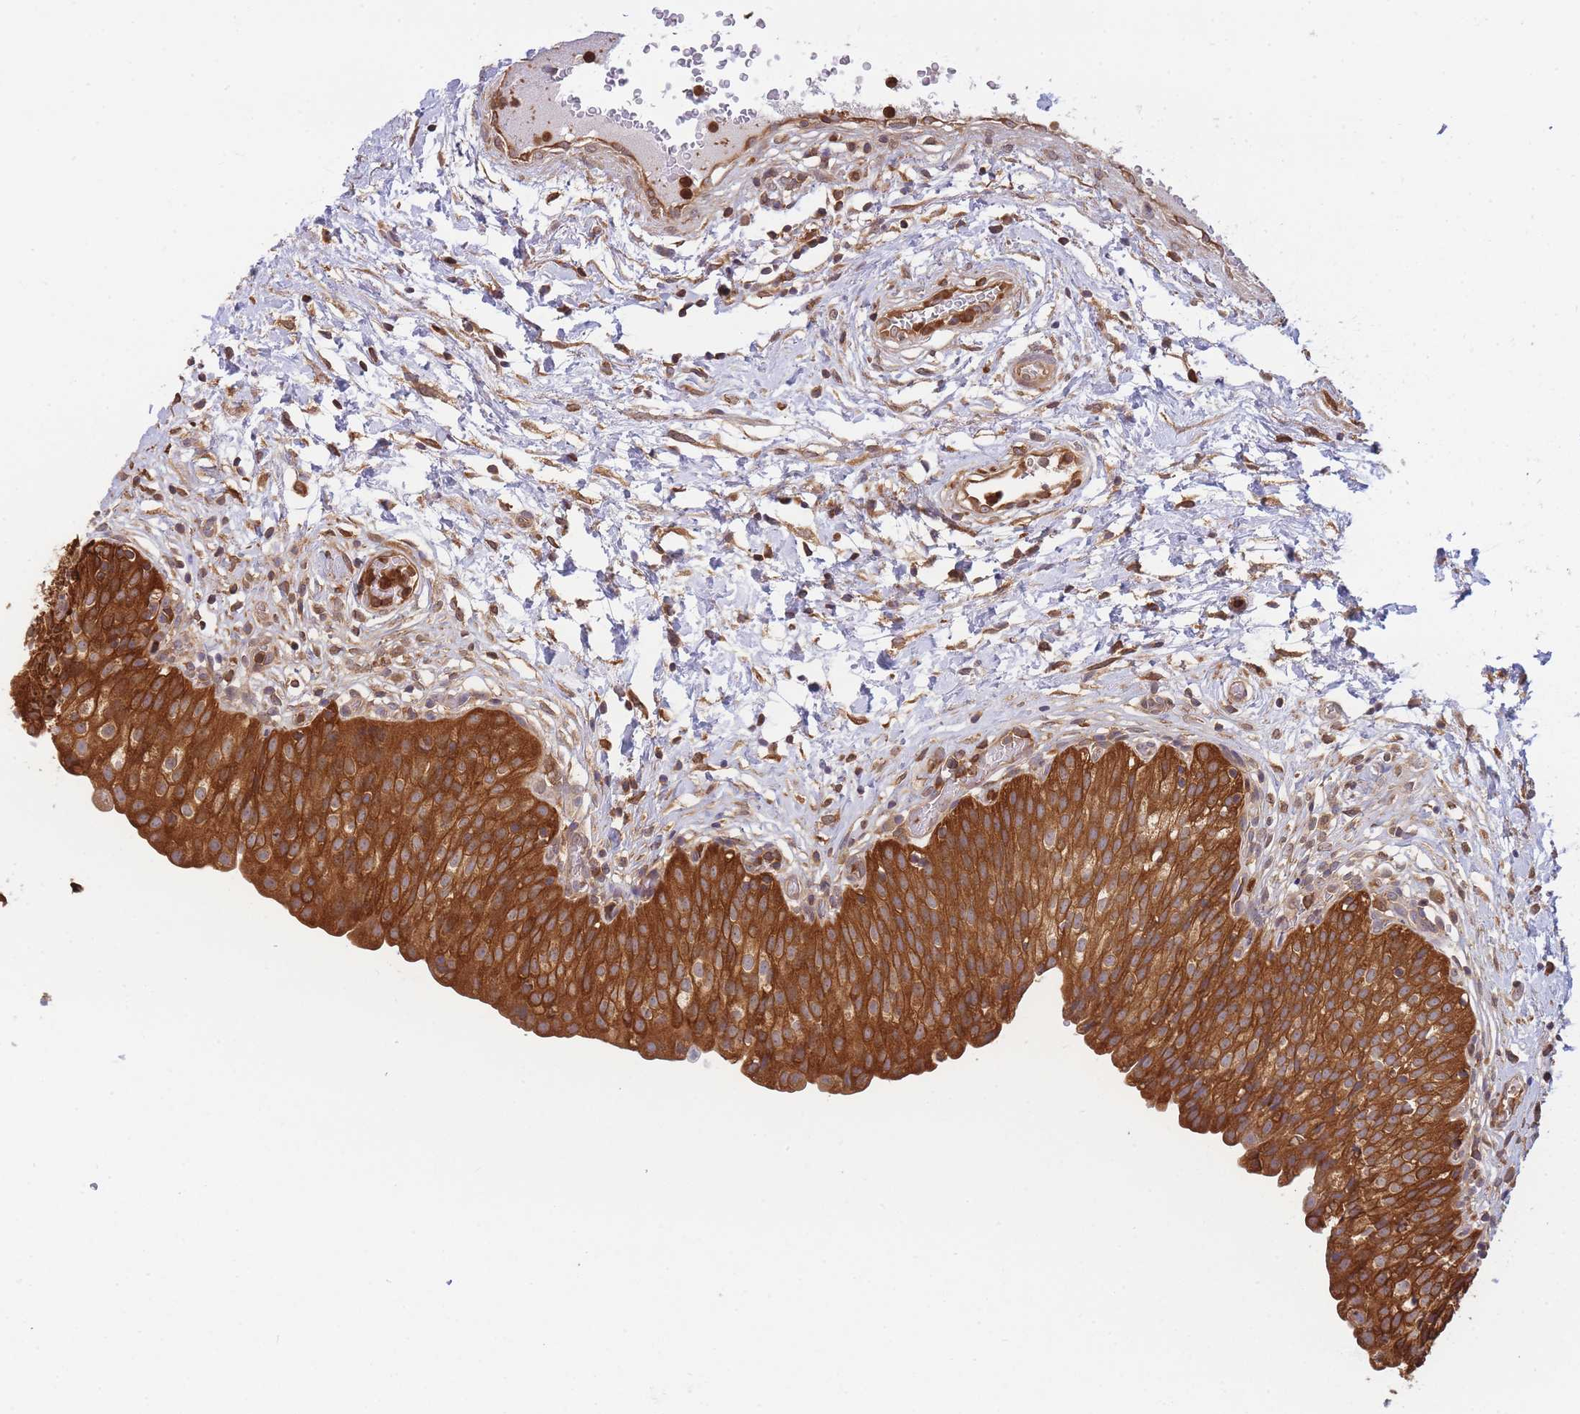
{"staining": {"intensity": "strong", "quantity": ">75%", "location": "cytoplasmic/membranous"}, "tissue": "urinary bladder", "cell_type": "Urothelial cells", "image_type": "normal", "snomed": [{"axis": "morphology", "description": "Normal tissue, NOS"}, {"axis": "topography", "description": "Urinary bladder"}], "caption": "Protein expression analysis of benign urinary bladder exhibits strong cytoplasmic/membranous positivity in approximately >75% of urothelial cells. The protein is stained brown, and the nuclei are stained in blue (DAB IHC with brightfield microscopy, high magnification).", "gene": "SLC4A9", "patient": {"sex": "male", "age": 55}}